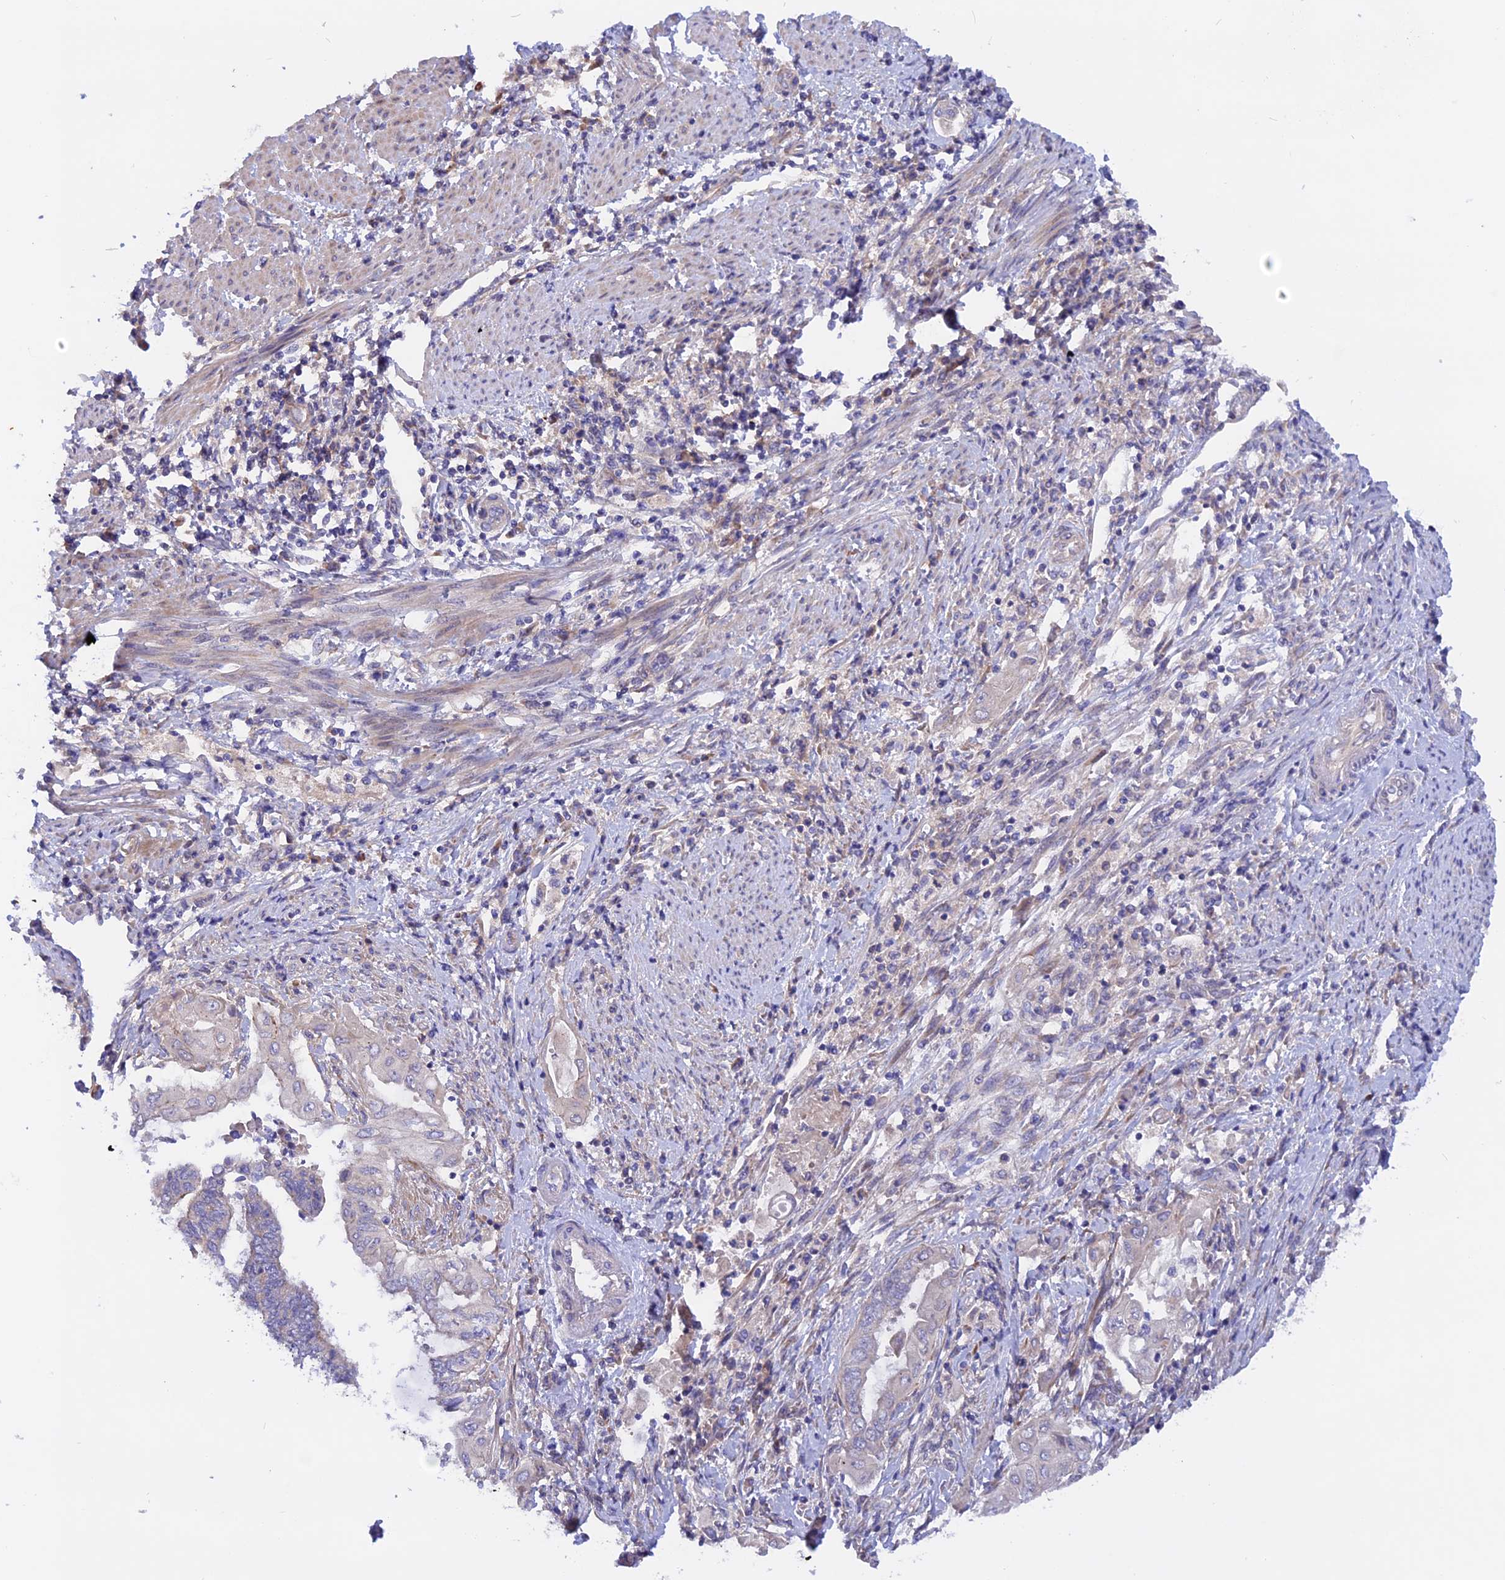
{"staining": {"intensity": "negative", "quantity": "none", "location": "none"}, "tissue": "endometrial cancer", "cell_type": "Tumor cells", "image_type": "cancer", "snomed": [{"axis": "morphology", "description": "Adenocarcinoma, NOS"}, {"axis": "topography", "description": "Uterus"}, {"axis": "topography", "description": "Endometrium"}], "caption": "A photomicrograph of endometrial adenocarcinoma stained for a protein shows no brown staining in tumor cells.", "gene": "HYCC1", "patient": {"sex": "female", "age": 70}}